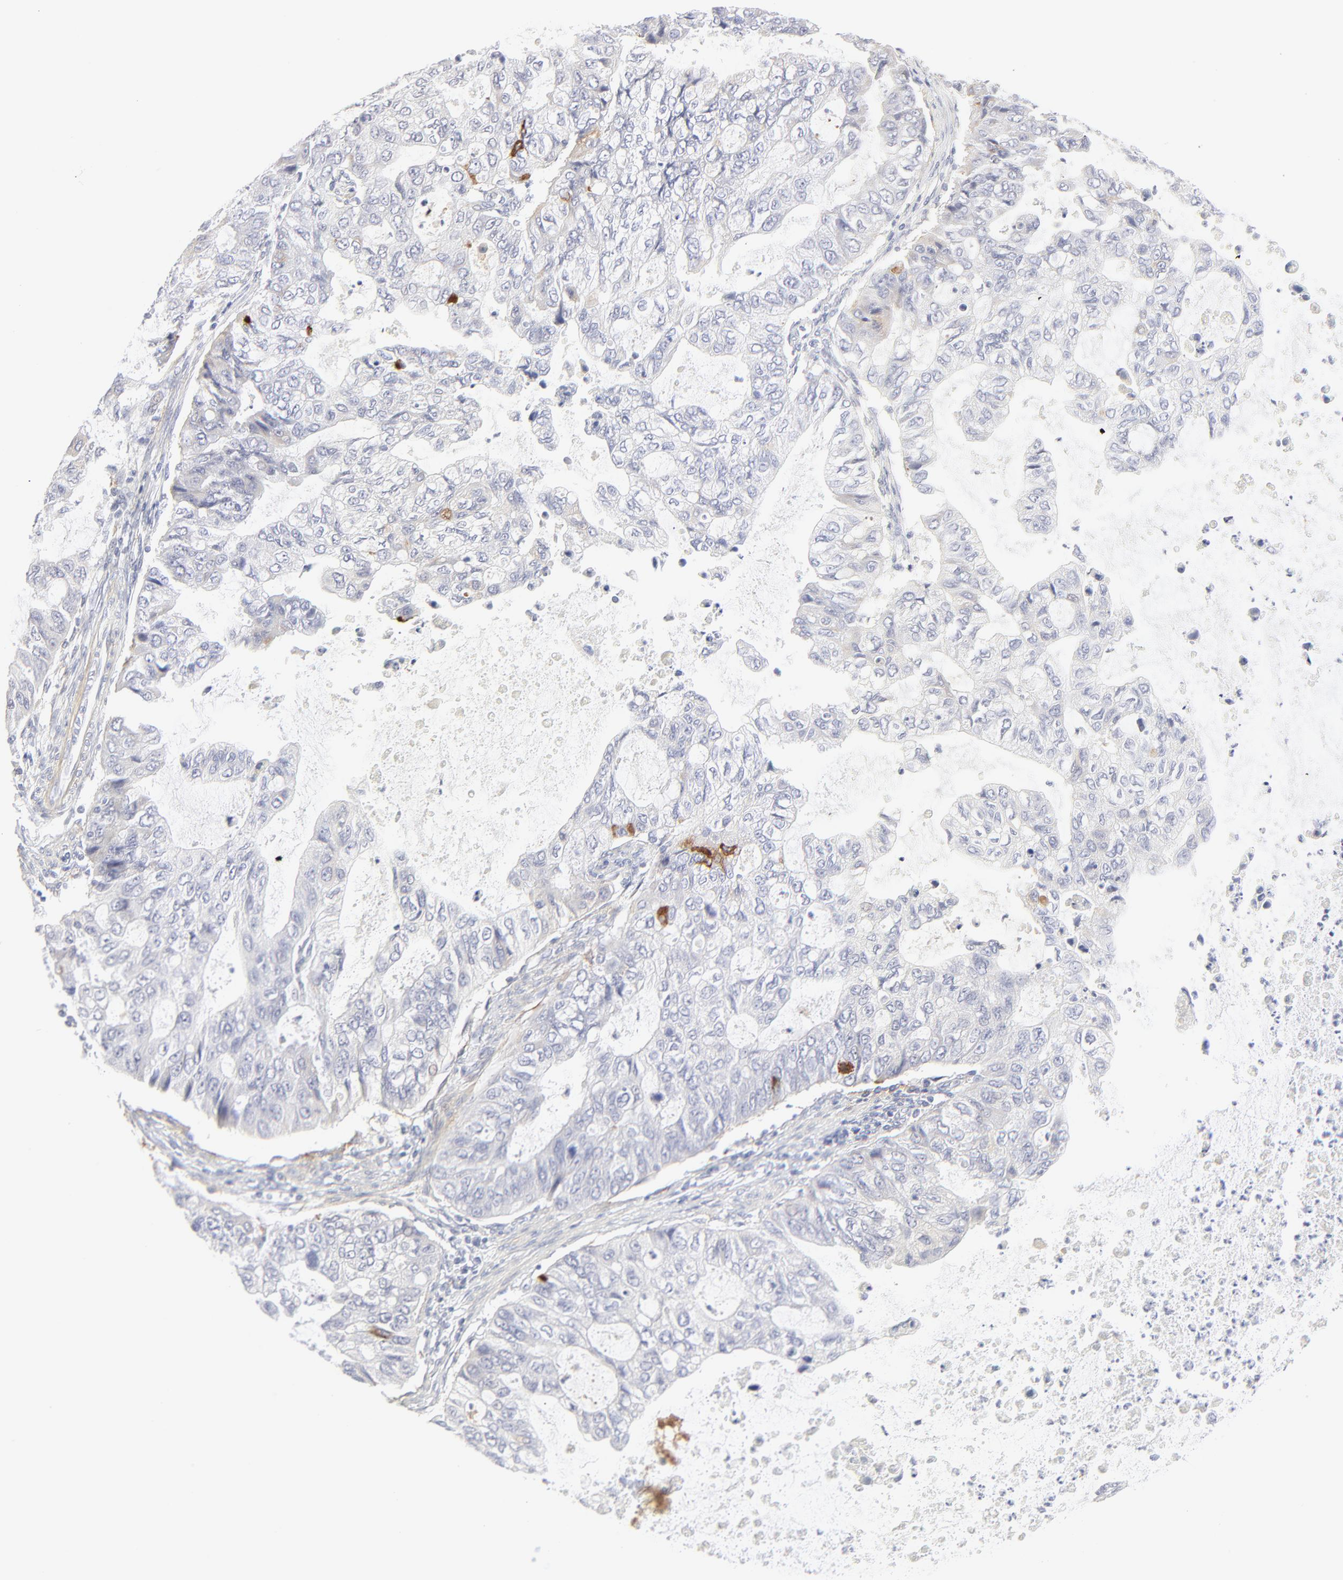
{"staining": {"intensity": "negative", "quantity": "none", "location": "none"}, "tissue": "stomach cancer", "cell_type": "Tumor cells", "image_type": "cancer", "snomed": [{"axis": "morphology", "description": "Adenocarcinoma, NOS"}, {"axis": "topography", "description": "Stomach, upper"}], "caption": "Photomicrograph shows no significant protein positivity in tumor cells of stomach cancer.", "gene": "NPNT", "patient": {"sex": "female", "age": 52}}